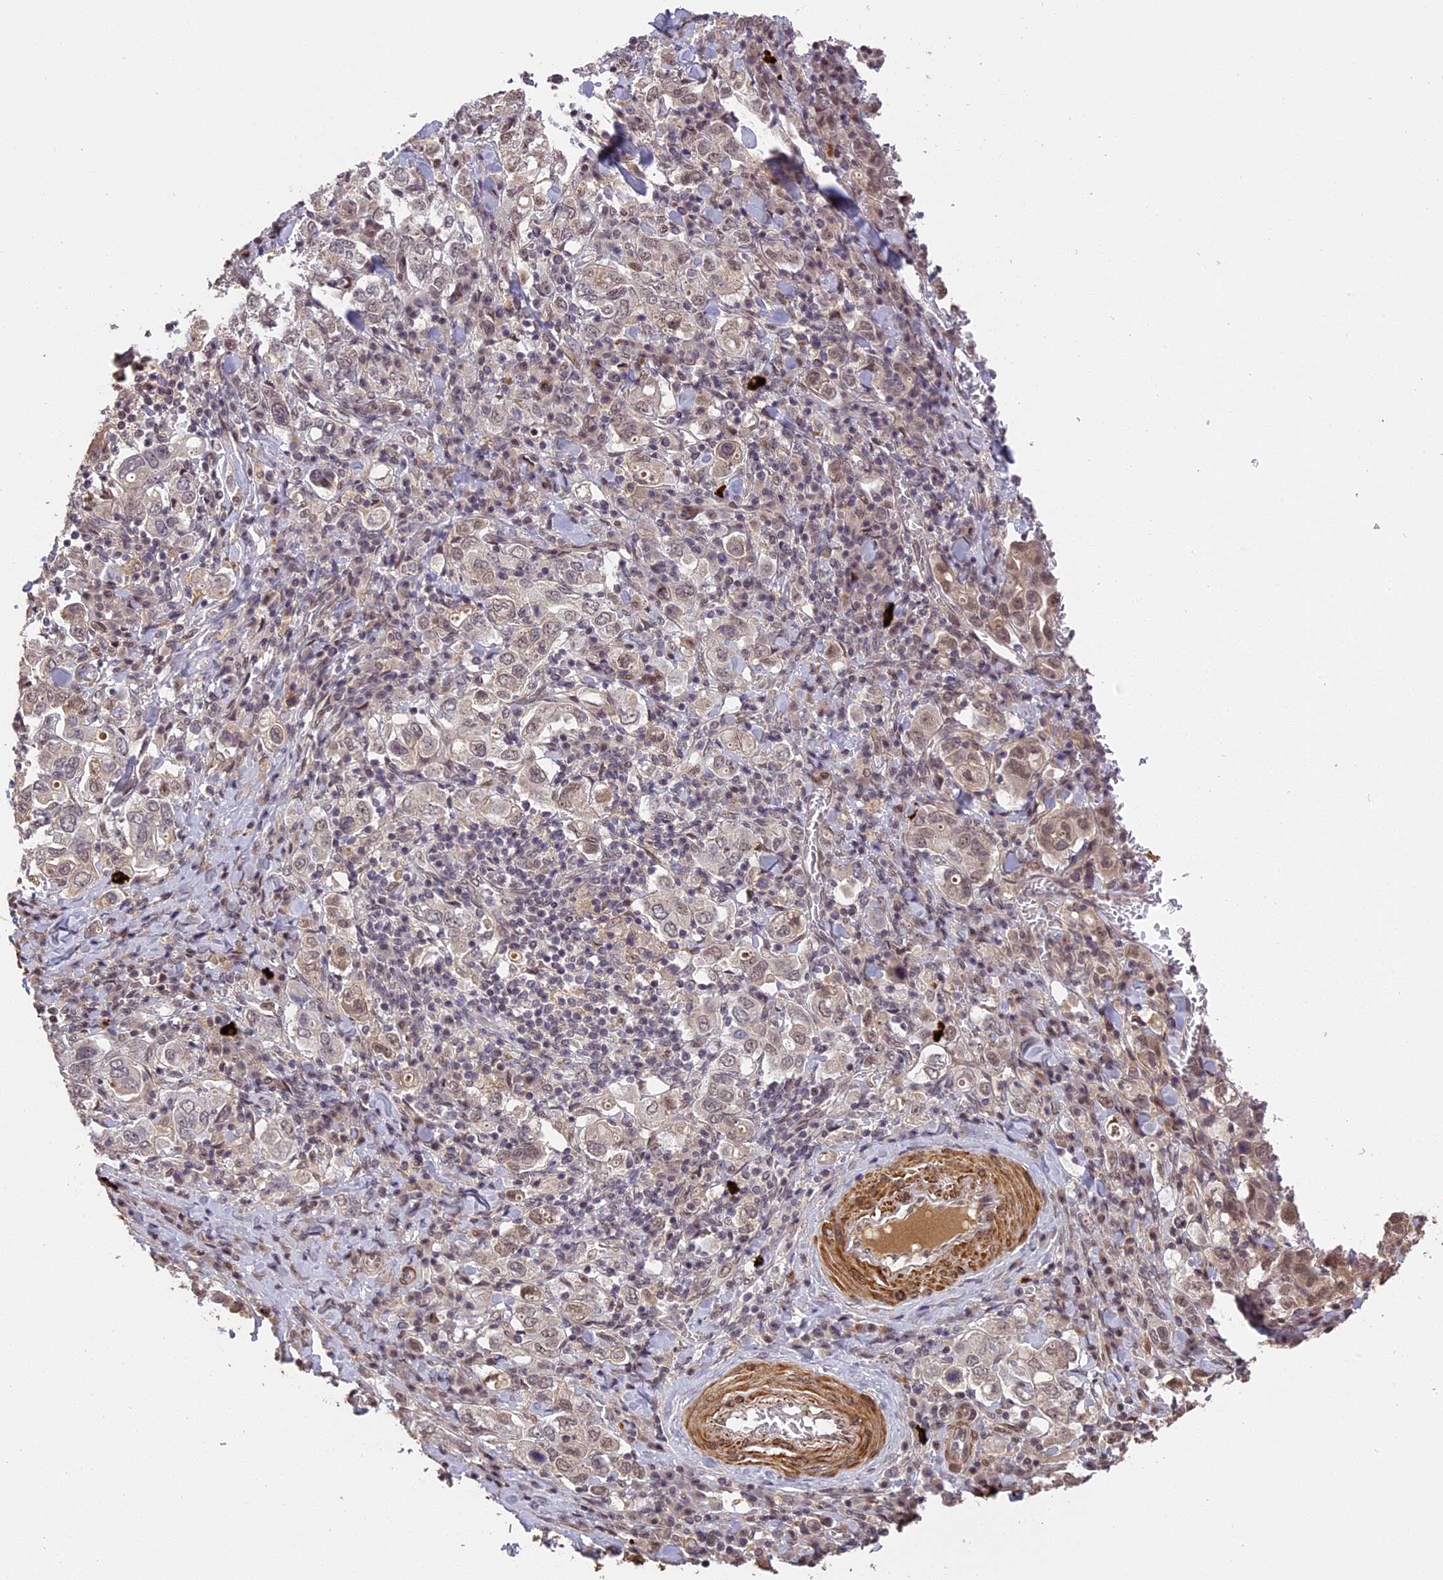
{"staining": {"intensity": "weak", "quantity": "<25%", "location": "nuclear"}, "tissue": "stomach cancer", "cell_type": "Tumor cells", "image_type": "cancer", "snomed": [{"axis": "morphology", "description": "Adenocarcinoma, NOS"}, {"axis": "topography", "description": "Stomach, upper"}], "caption": "The photomicrograph reveals no significant expression in tumor cells of adenocarcinoma (stomach).", "gene": "PRELID2", "patient": {"sex": "male", "age": 62}}